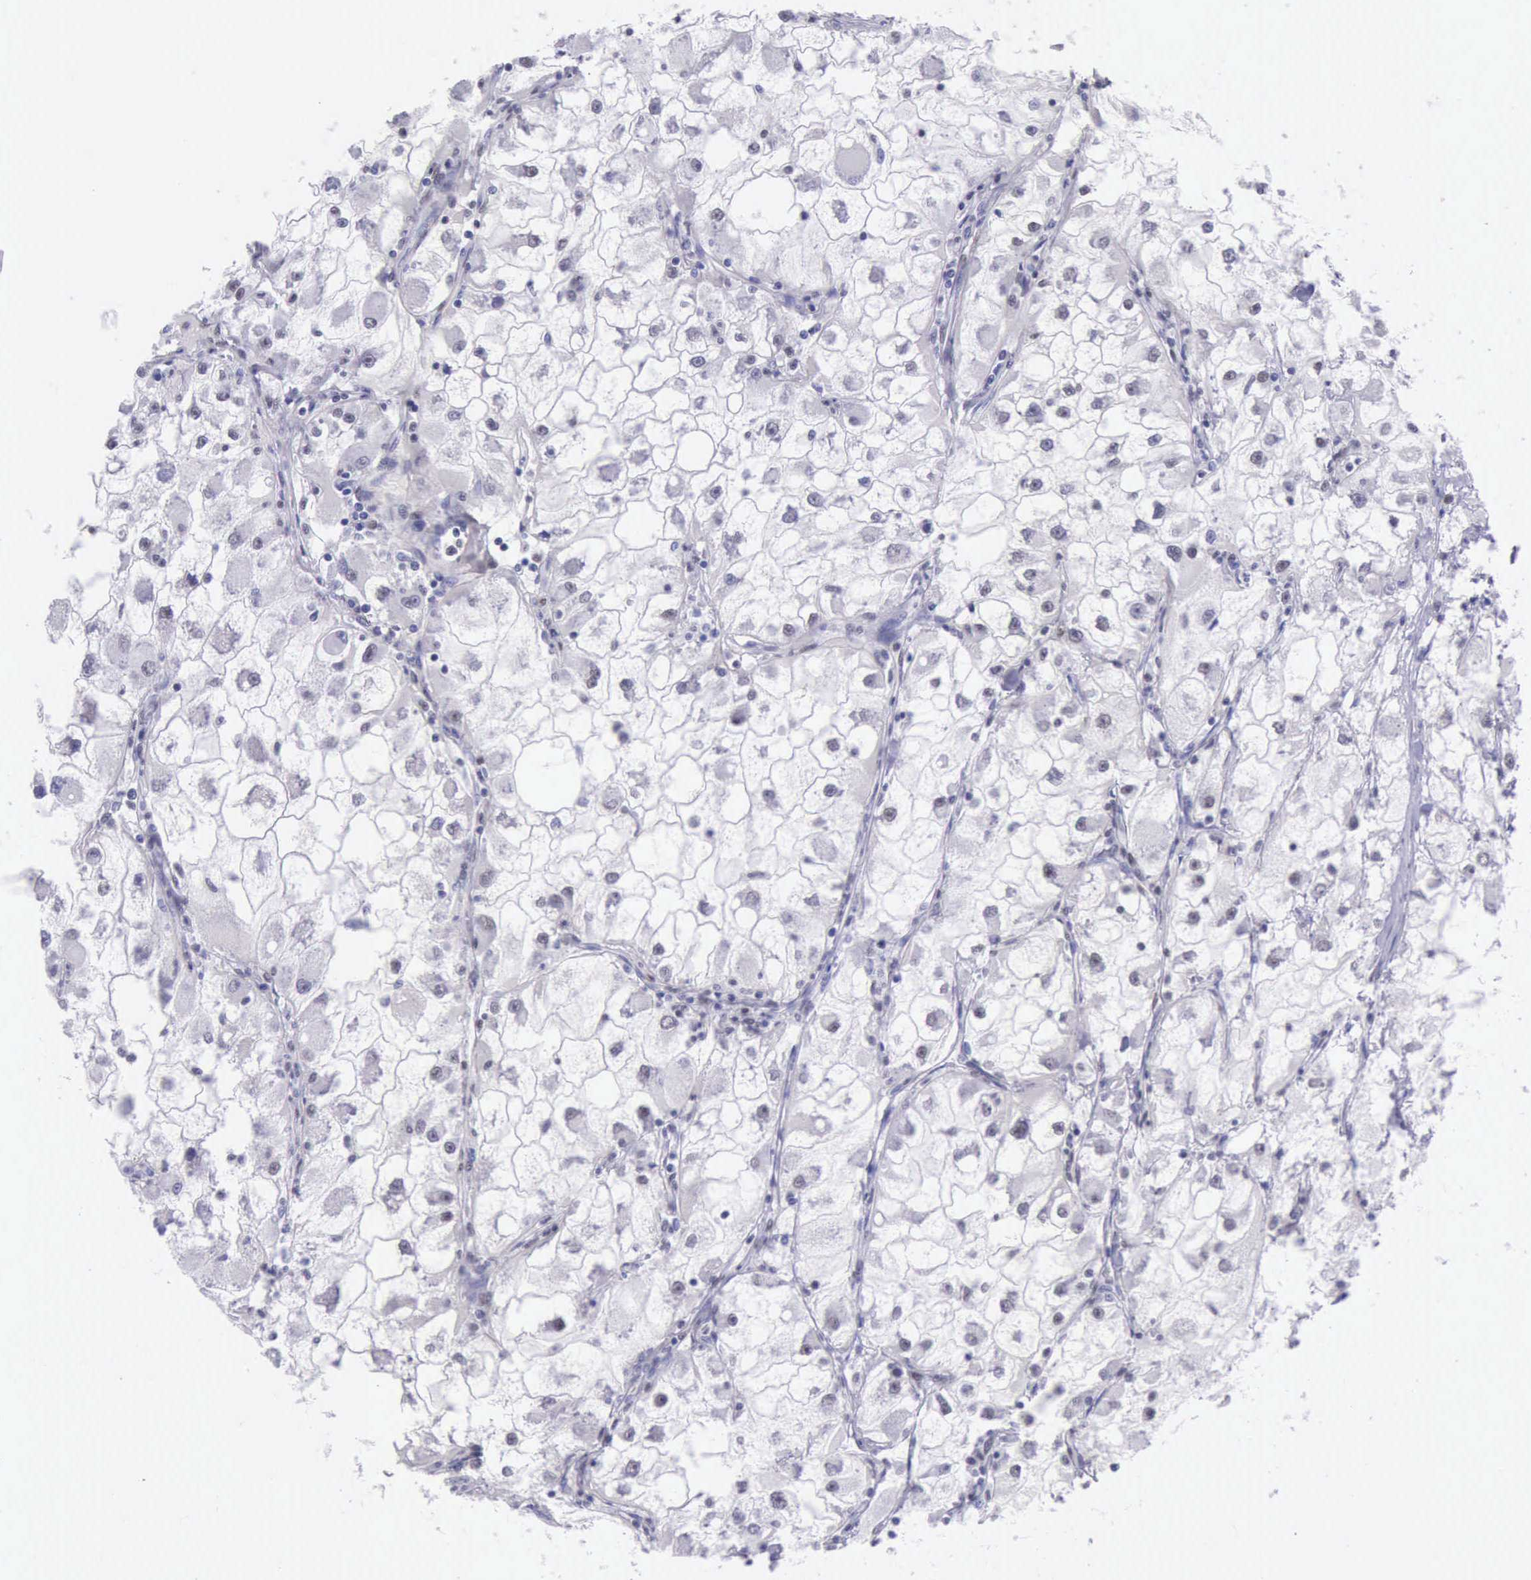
{"staining": {"intensity": "negative", "quantity": "none", "location": "none"}, "tissue": "renal cancer", "cell_type": "Tumor cells", "image_type": "cancer", "snomed": [{"axis": "morphology", "description": "Adenocarcinoma, NOS"}, {"axis": "topography", "description": "Kidney"}], "caption": "Immunohistochemistry (IHC) micrograph of neoplastic tissue: renal cancer (adenocarcinoma) stained with DAB shows no significant protein expression in tumor cells.", "gene": "EP300", "patient": {"sex": "female", "age": 73}}